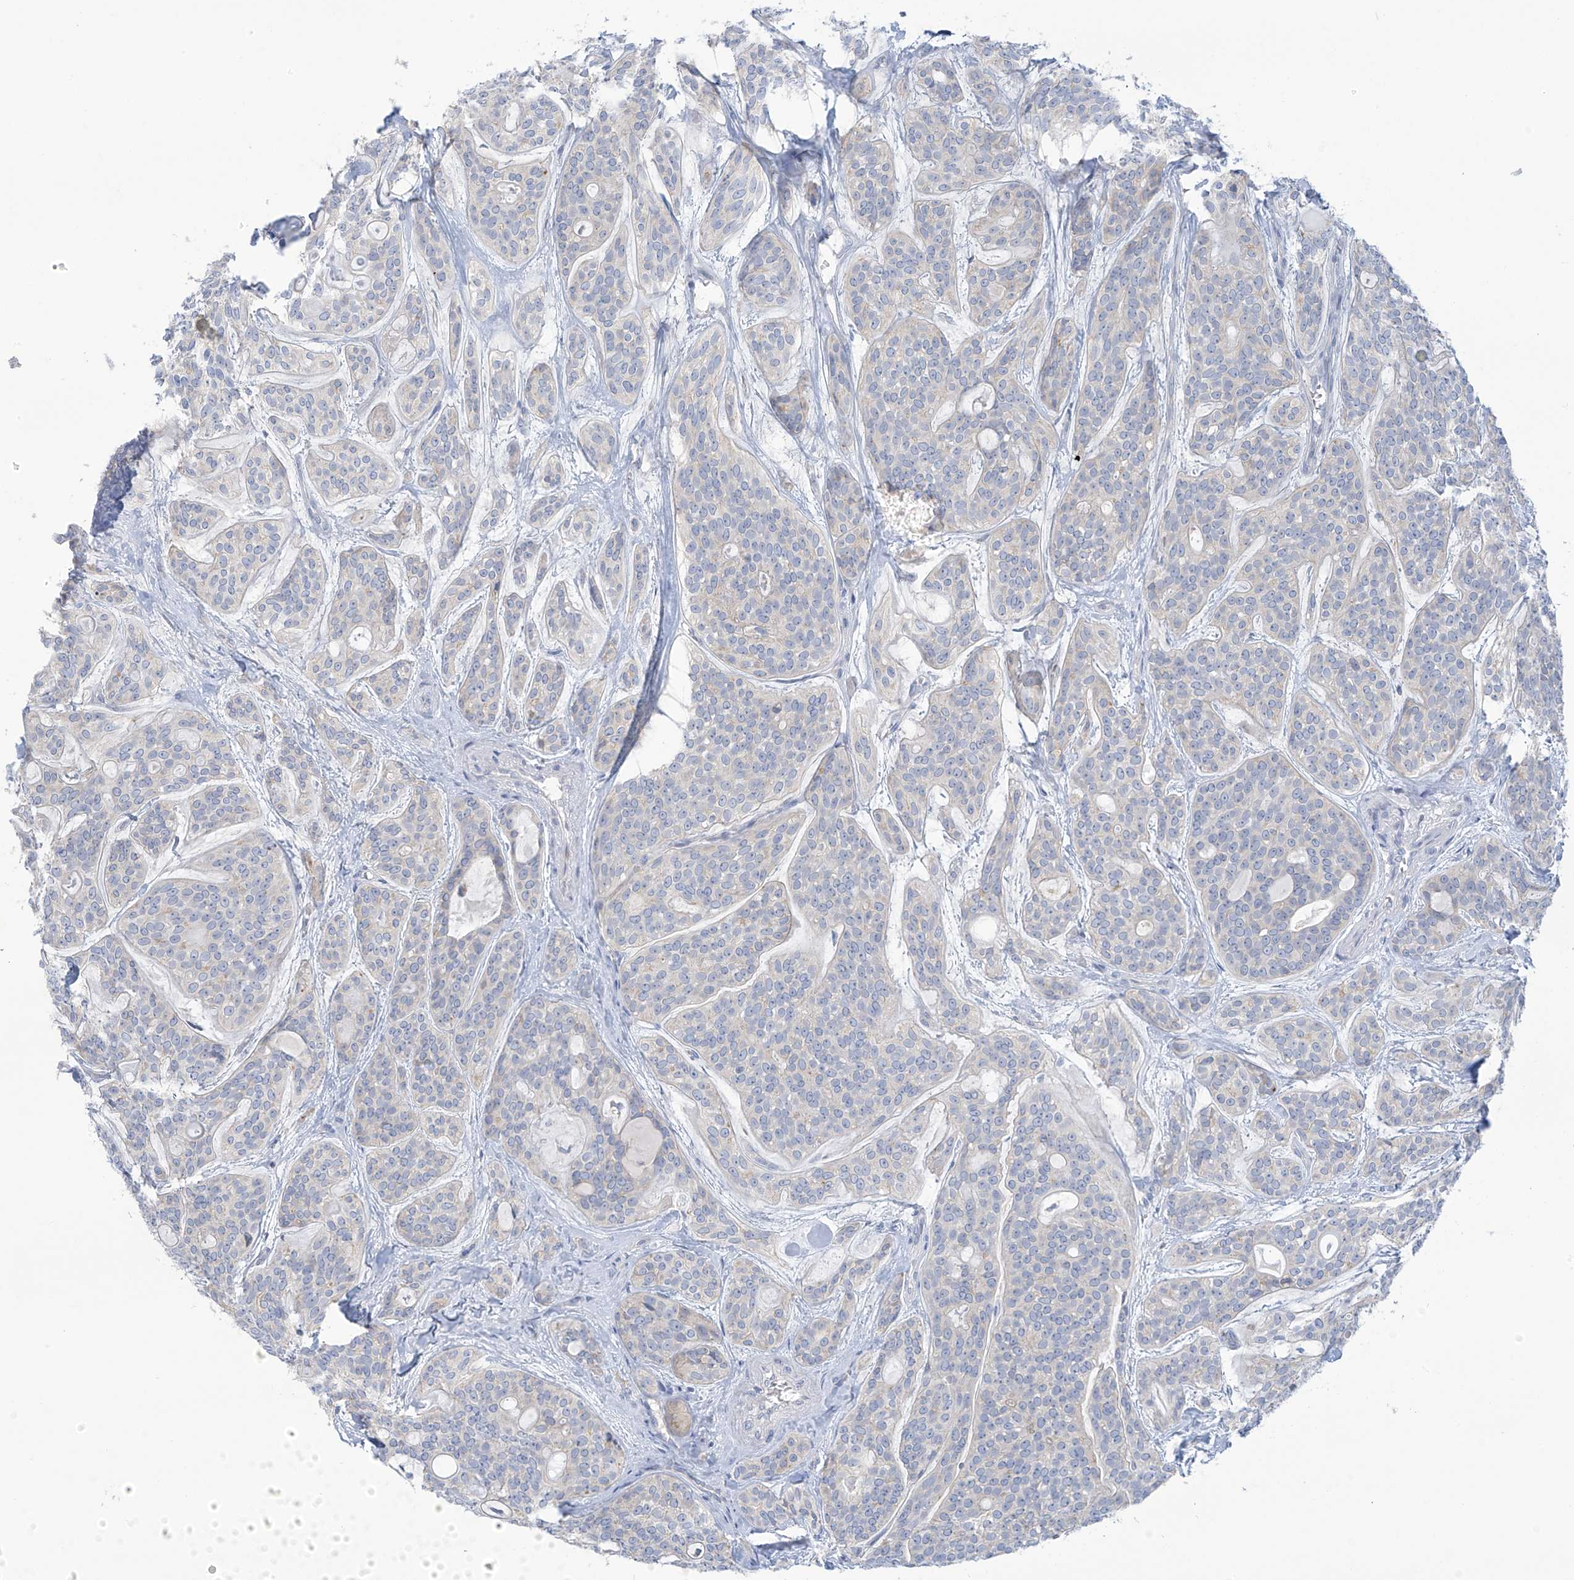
{"staining": {"intensity": "negative", "quantity": "none", "location": "none"}, "tissue": "head and neck cancer", "cell_type": "Tumor cells", "image_type": "cancer", "snomed": [{"axis": "morphology", "description": "Adenocarcinoma, NOS"}, {"axis": "topography", "description": "Head-Neck"}], "caption": "An immunohistochemistry micrograph of head and neck cancer is shown. There is no staining in tumor cells of head and neck cancer. Nuclei are stained in blue.", "gene": "SLC6A12", "patient": {"sex": "male", "age": 66}}